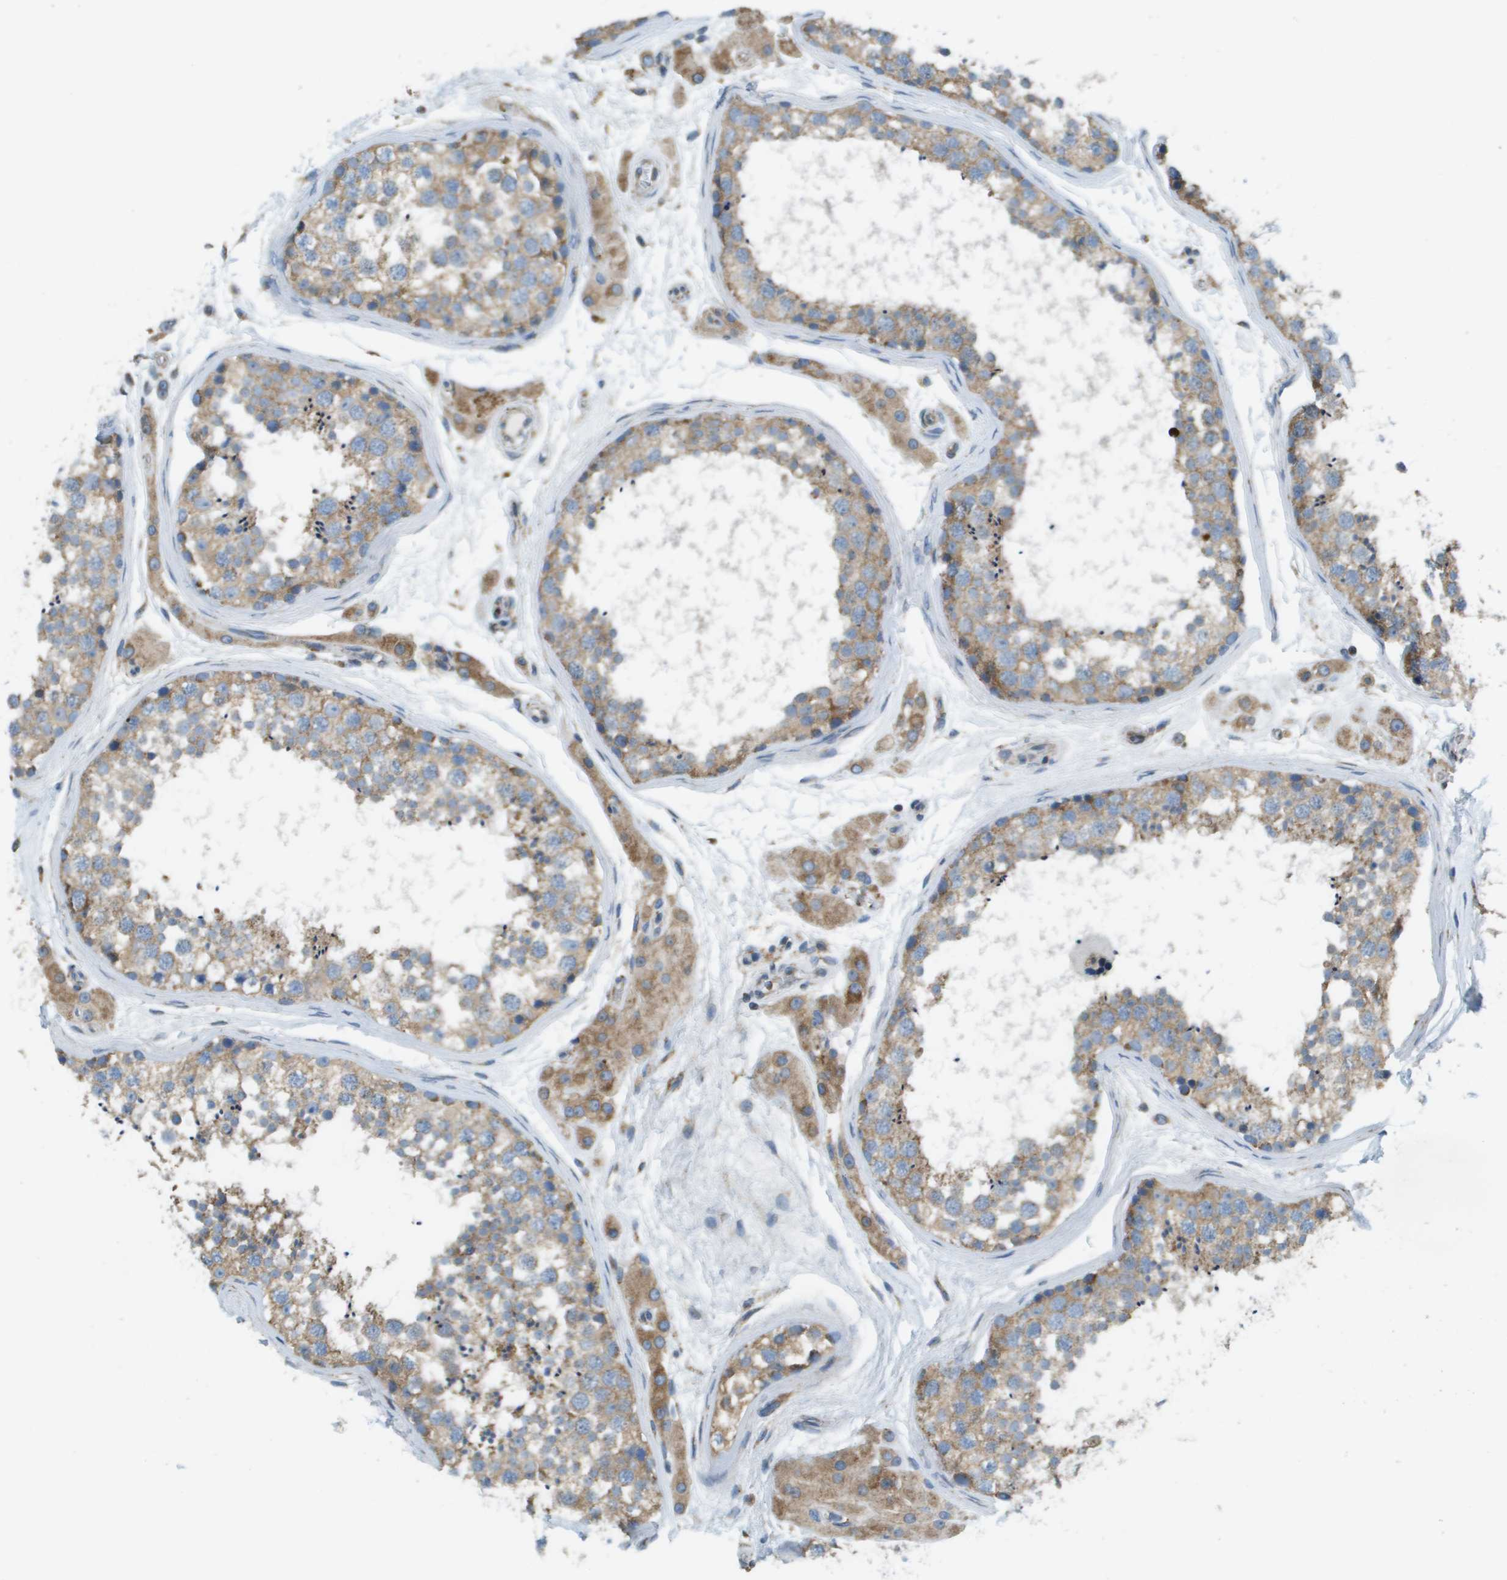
{"staining": {"intensity": "moderate", "quantity": ">75%", "location": "cytoplasmic/membranous"}, "tissue": "testis", "cell_type": "Cells in seminiferous ducts", "image_type": "normal", "snomed": [{"axis": "morphology", "description": "Normal tissue, NOS"}, {"axis": "topography", "description": "Testis"}], "caption": "An image showing moderate cytoplasmic/membranous staining in approximately >75% of cells in seminiferous ducts in unremarkable testis, as visualized by brown immunohistochemical staining.", "gene": "TAOK3", "patient": {"sex": "male", "age": 56}}